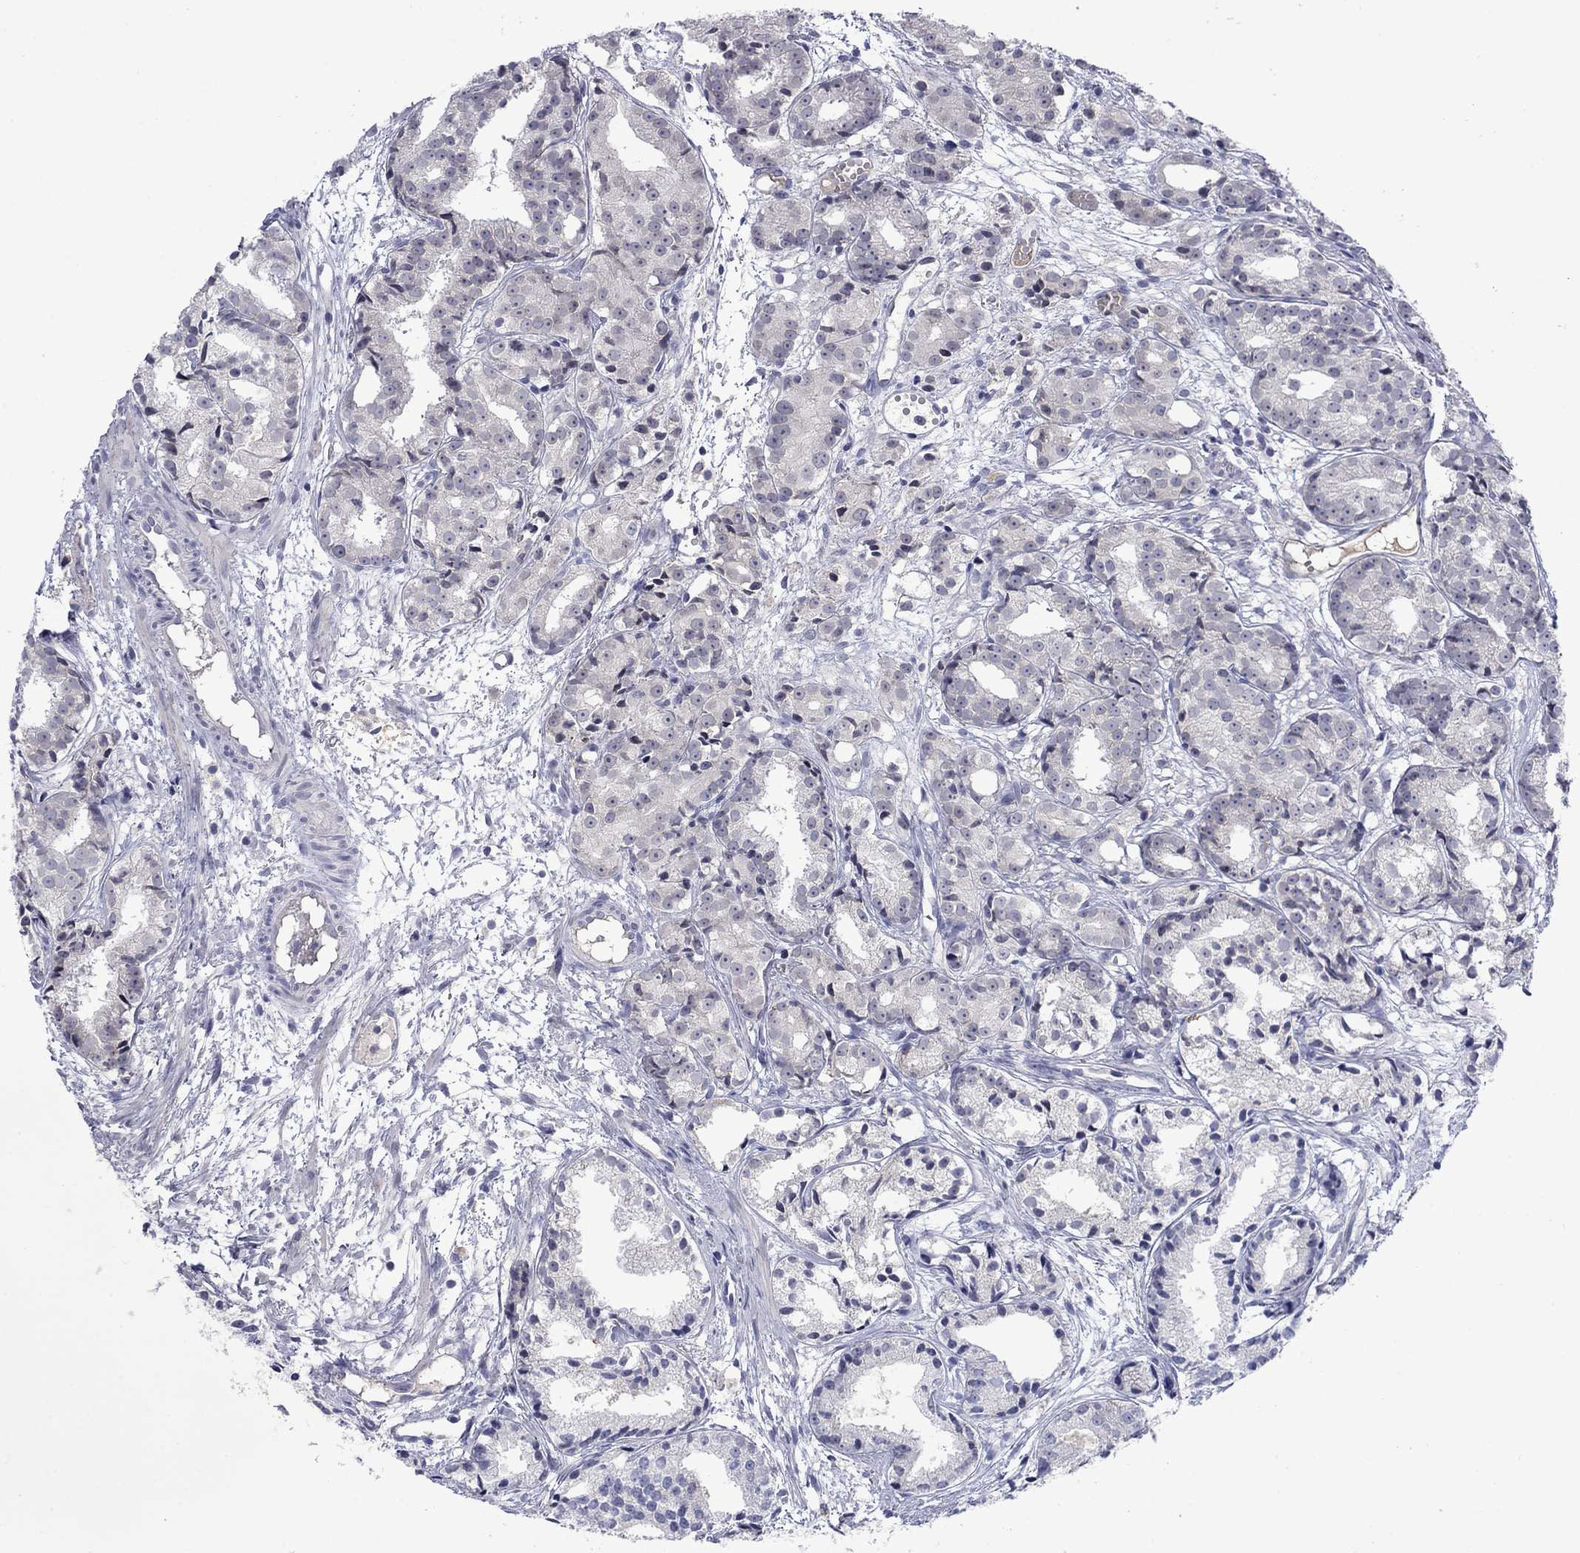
{"staining": {"intensity": "negative", "quantity": "none", "location": "none"}, "tissue": "prostate cancer", "cell_type": "Tumor cells", "image_type": "cancer", "snomed": [{"axis": "morphology", "description": "Adenocarcinoma, Medium grade"}, {"axis": "topography", "description": "Prostate"}], "caption": "This is an IHC micrograph of human prostate adenocarcinoma (medium-grade). There is no expression in tumor cells.", "gene": "NSMF", "patient": {"sex": "male", "age": 74}}